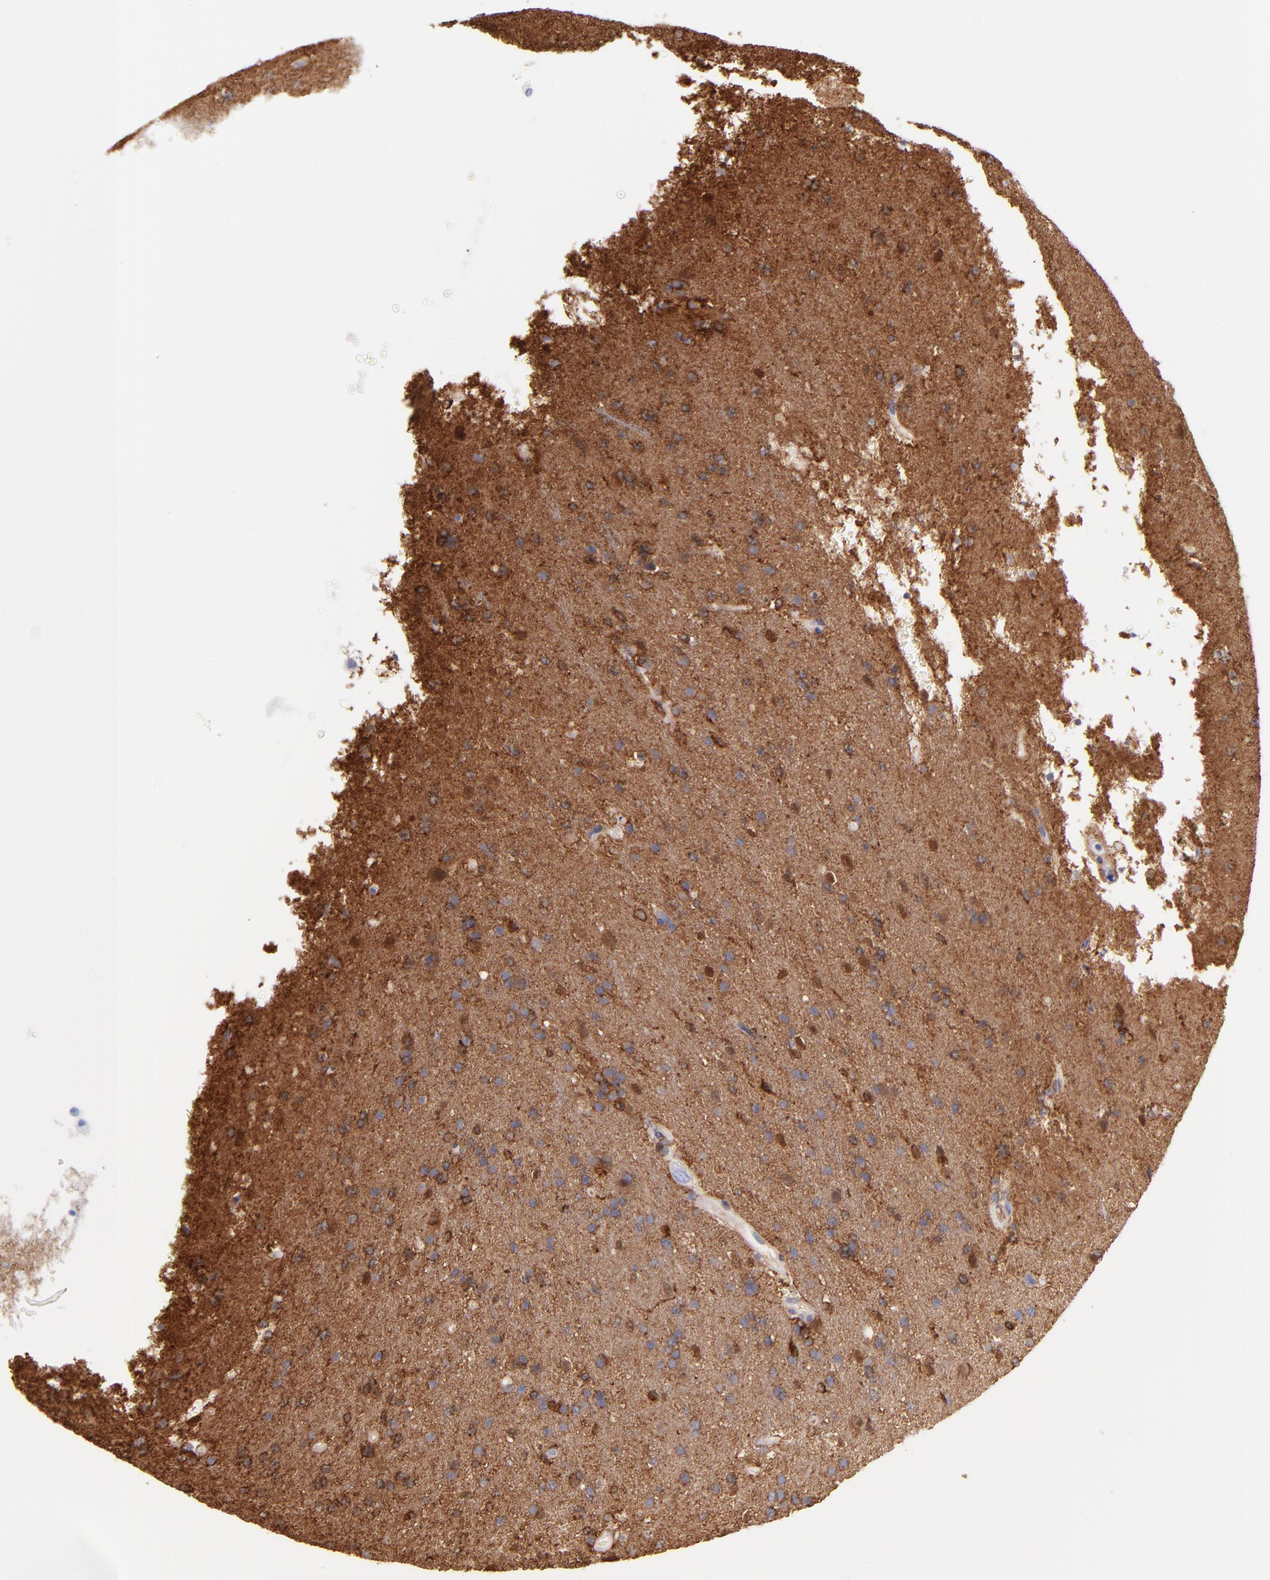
{"staining": {"intensity": "weak", "quantity": ">75%", "location": "cytoplasmic/membranous"}, "tissue": "glioma", "cell_type": "Tumor cells", "image_type": "cancer", "snomed": [{"axis": "morphology", "description": "Glioma, malignant, High grade"}, {"axis": "topography", "description": "Brain"}], "caption": "Malignant glioma (high-grade) tissue shows weak cytoplasmic/membranous expression in approximately >75% of tumor cells, visualized by immunohistochemistry.", "gene": "PRKCA", "patient": {"sex": "male", "age": 33}}